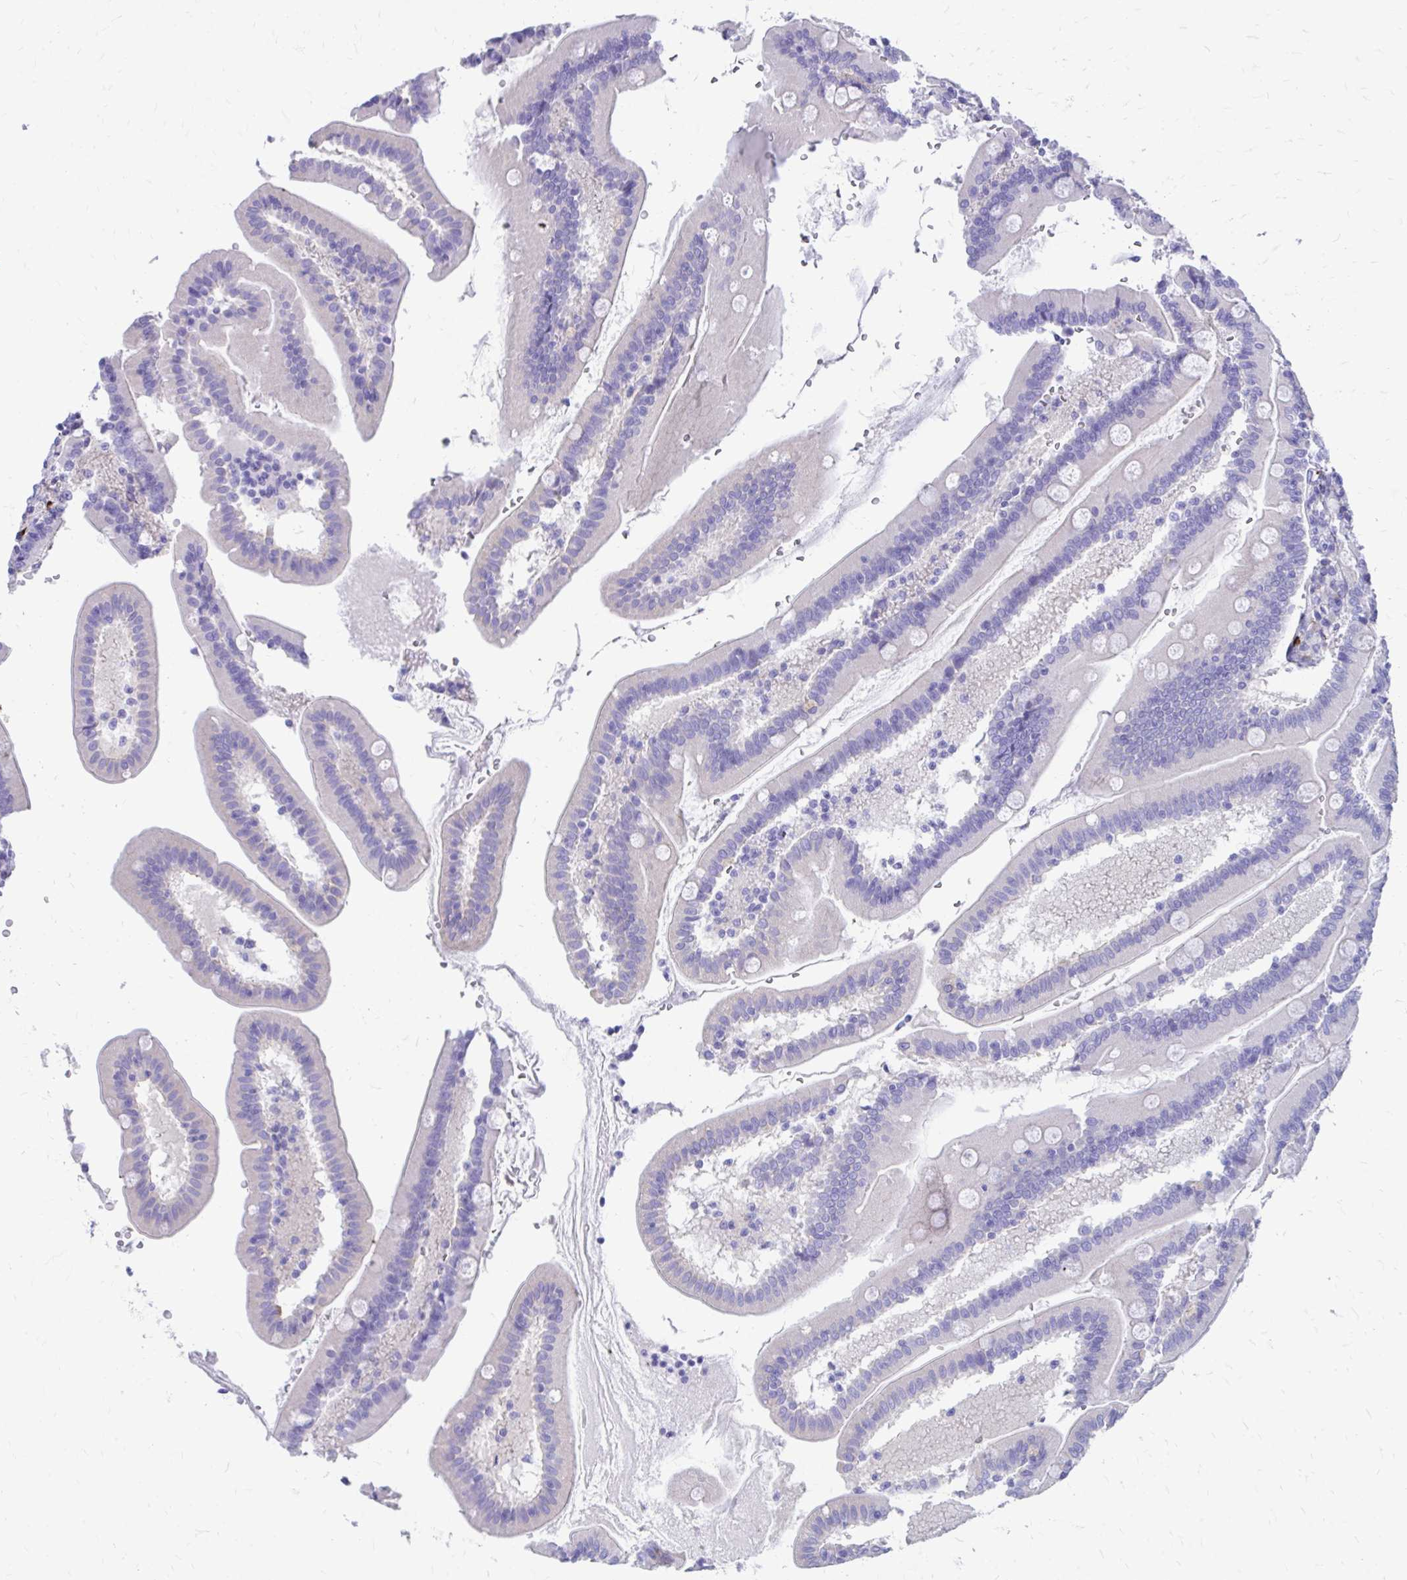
{"staining": {"intensity": "negative", "quantity": "none", "location": "none"}, "tissue": "duodenum", "cell_type": "Glandular cells", "image_type": "normal", "snomed": [{"axis": "morphology", "description": "Normal tissue, NOS"}, {"axis": "topography", "description": "Duodenum"}], "caption": "Duodenum was stained to show a protein in brown. There is no significant staining in glandular cells. (DAB (3,3'-diaminobenzidine) IHC visualized using brightfield microscopy, high magnification).", "gene": "ZNF699", "patient": {"sex": "female", "age": 67}}